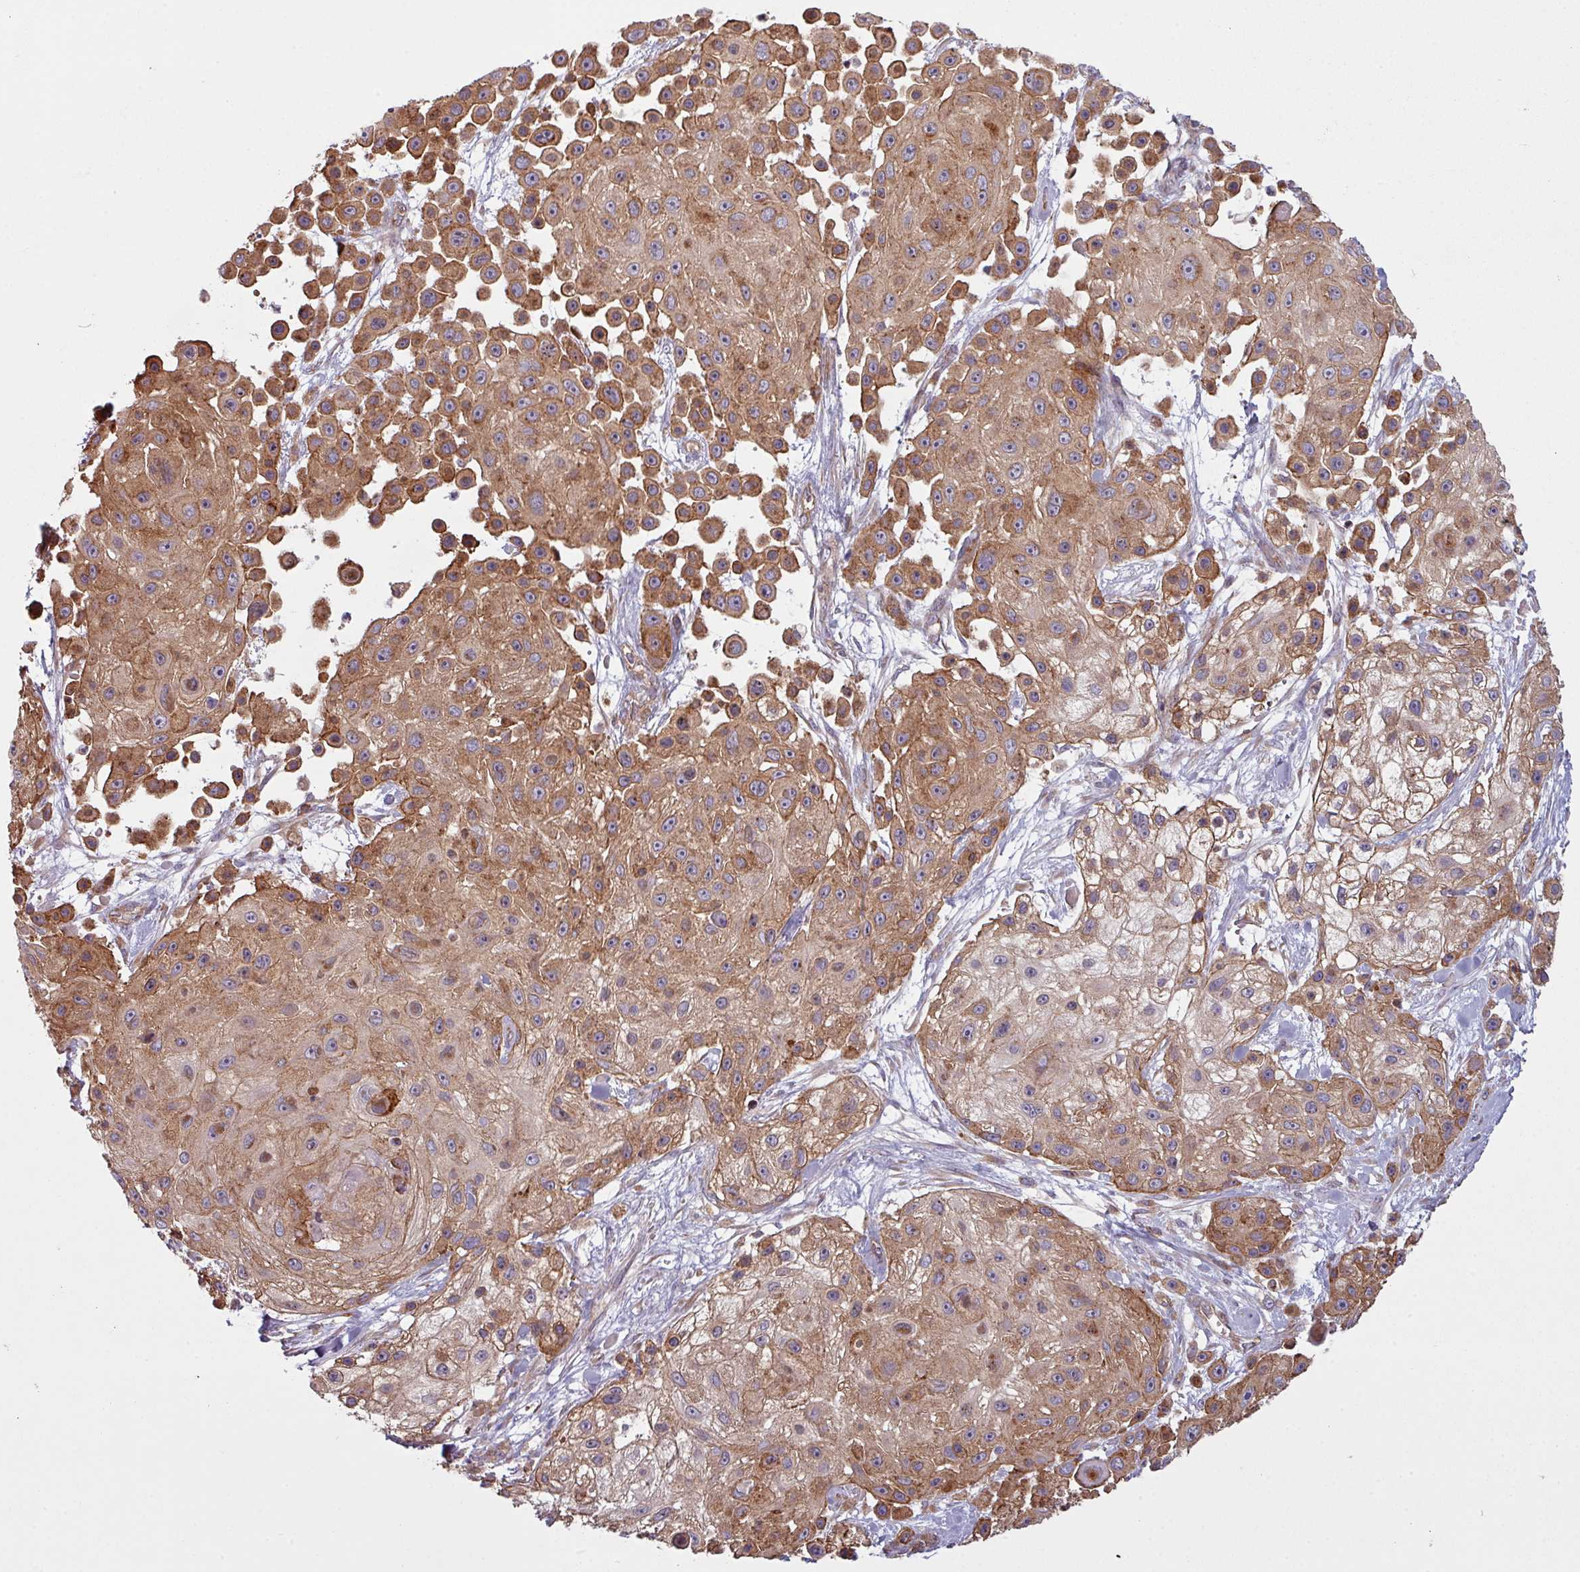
{"staining": {"intensity": "moderate", "quantity": ">75%", "location": "cytoplasmic/membranous"}, "tissue": "skin cancer", "cell_type": "Tumor cells", "image_type": "cancer", "snomed": [{"axis": "morphology", "description": "Squamous cell carcinoma, NOS"}, {"axis": "topography", "description": "Skin"}], "caption": "The image demonstrates a brown stain indicating the presence of a protein in the cytoplasmic/membranous of tumor cells in skin squamous cell carcinoma.", "gene": "SNRNP25", "patient": {"sex": "male", "age": 67}}